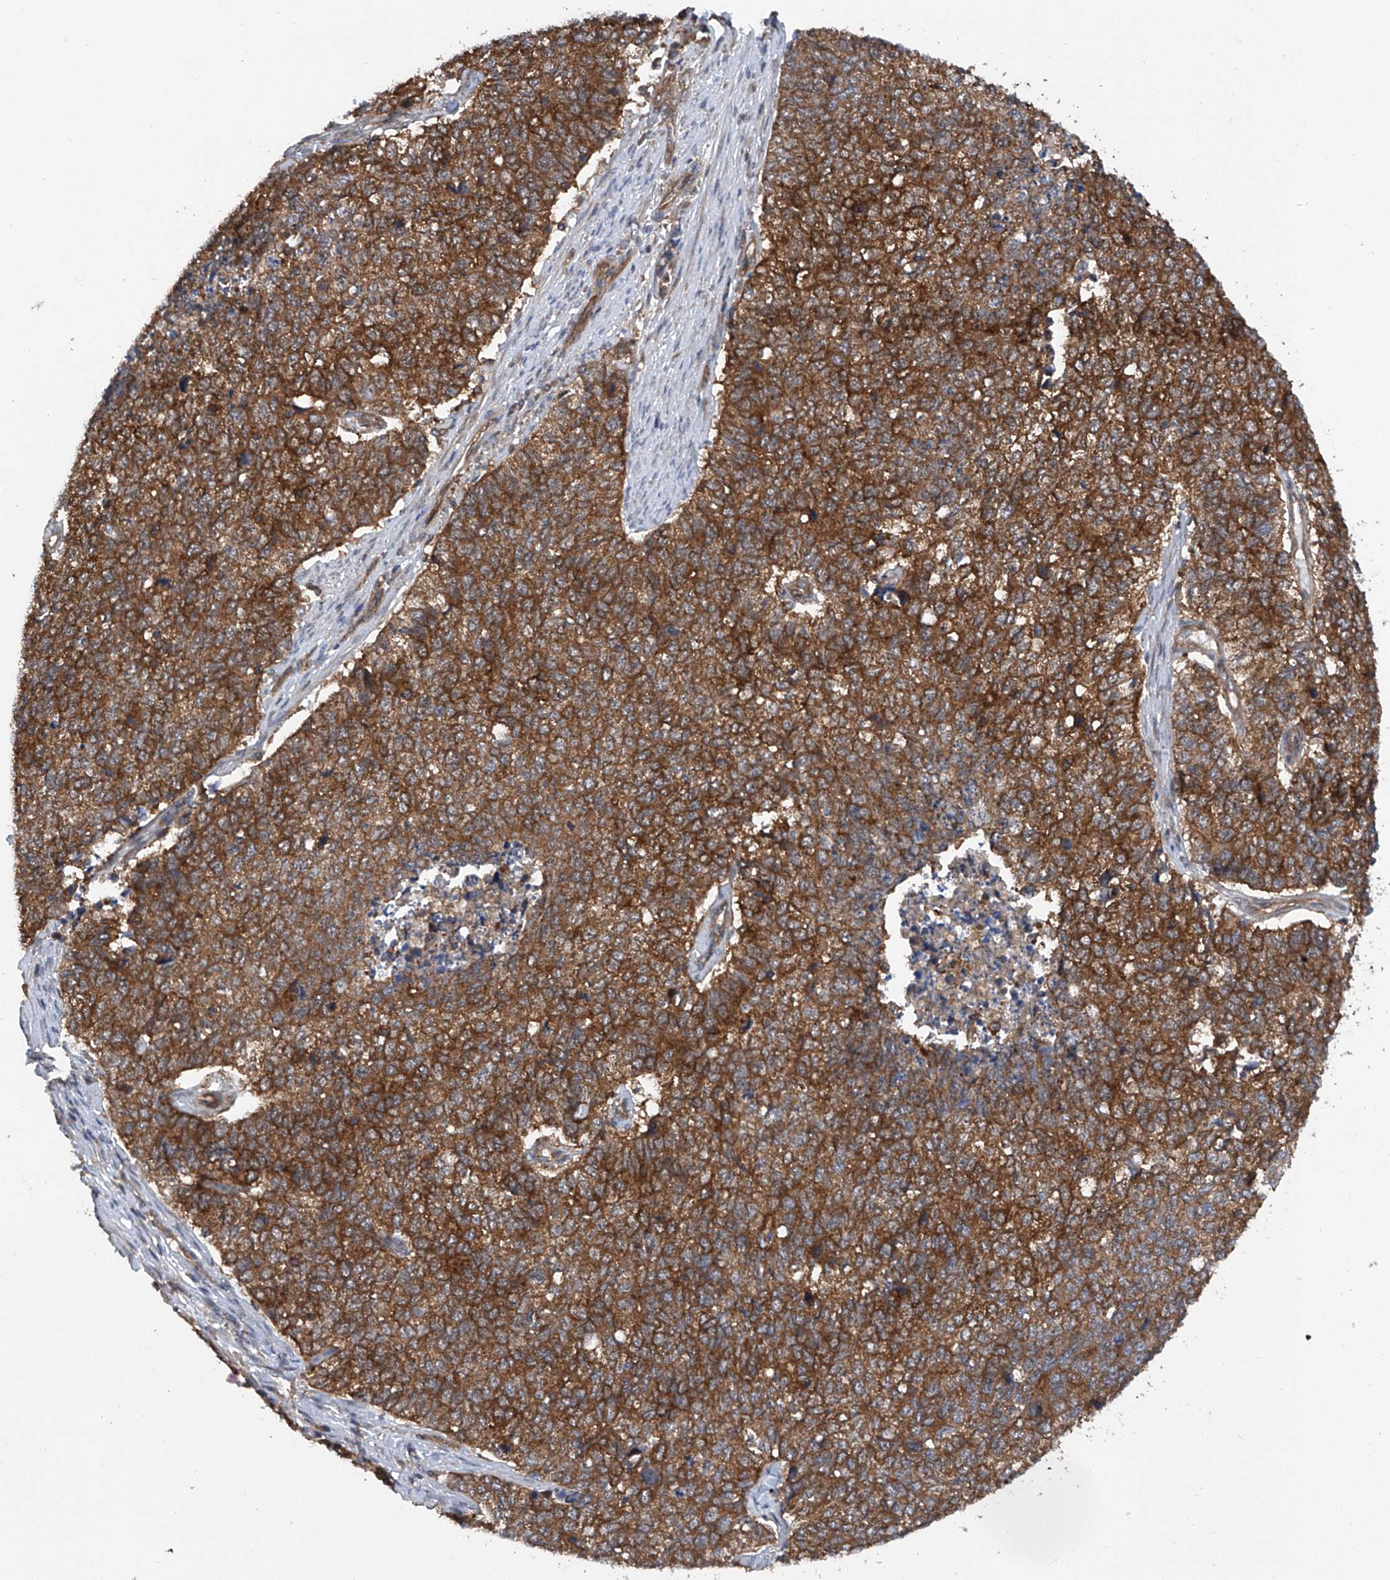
{"staining": {"intensity": "strong", "quantity": ">75%", "location": "cytoplasmic/membranous"}, "tissue": "cervical cancer", "cell_type": "Tumor cells", "image_type": "cancer", "snomed": [{"axis": "morphology", "description": "Squamous cell carcinoma, NOS"}, {"axis": "topography", "description": "Cervix"}], "caption": "There is high levels of strong cytoplasmic/membranous expression in tumor cells of cervical cancer (squamous cell carcinoma), as demonstrated by immunohistochemical staining (brown color).", "gene": "SMAP1", "patient": {"sex": "female", "age": 63}}